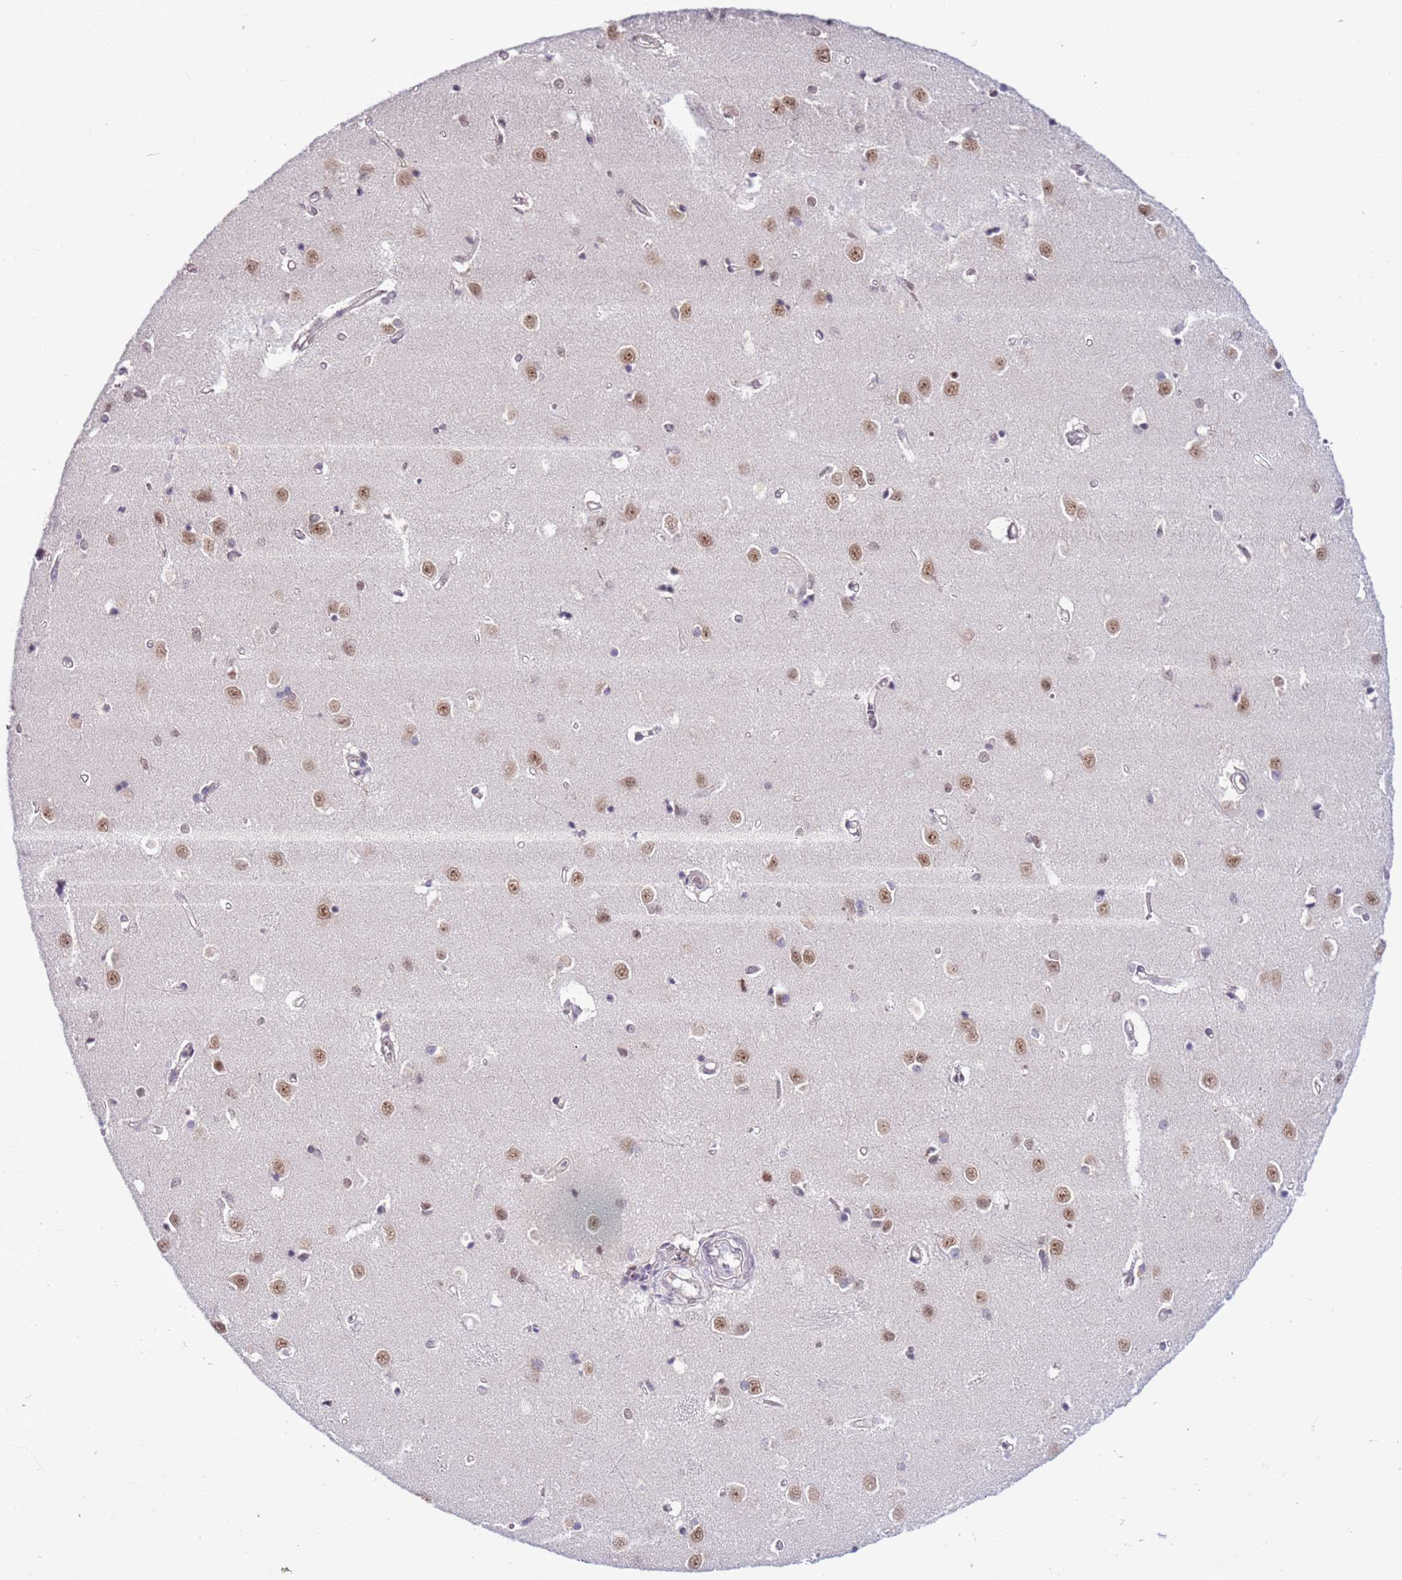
{"staining": {"intensity": "weak", "quantity": "<25%", "location": "nuclear"}, "tissue": "caudate", "cell_type": "Glial cells", "image_type": "normal", "snomed": [{"axis": "morphology", "description": "Normal tissue, NOS"}, {"axis": "topography", "description": "Lateral ventricle wall"}], "caption": "This is an immunohistochemistry (IHC) image of unremarkable caudate. There is no staining in glial cells.", "gene": "PRPF6", "patient": {"sex": "male", "age": 37}}